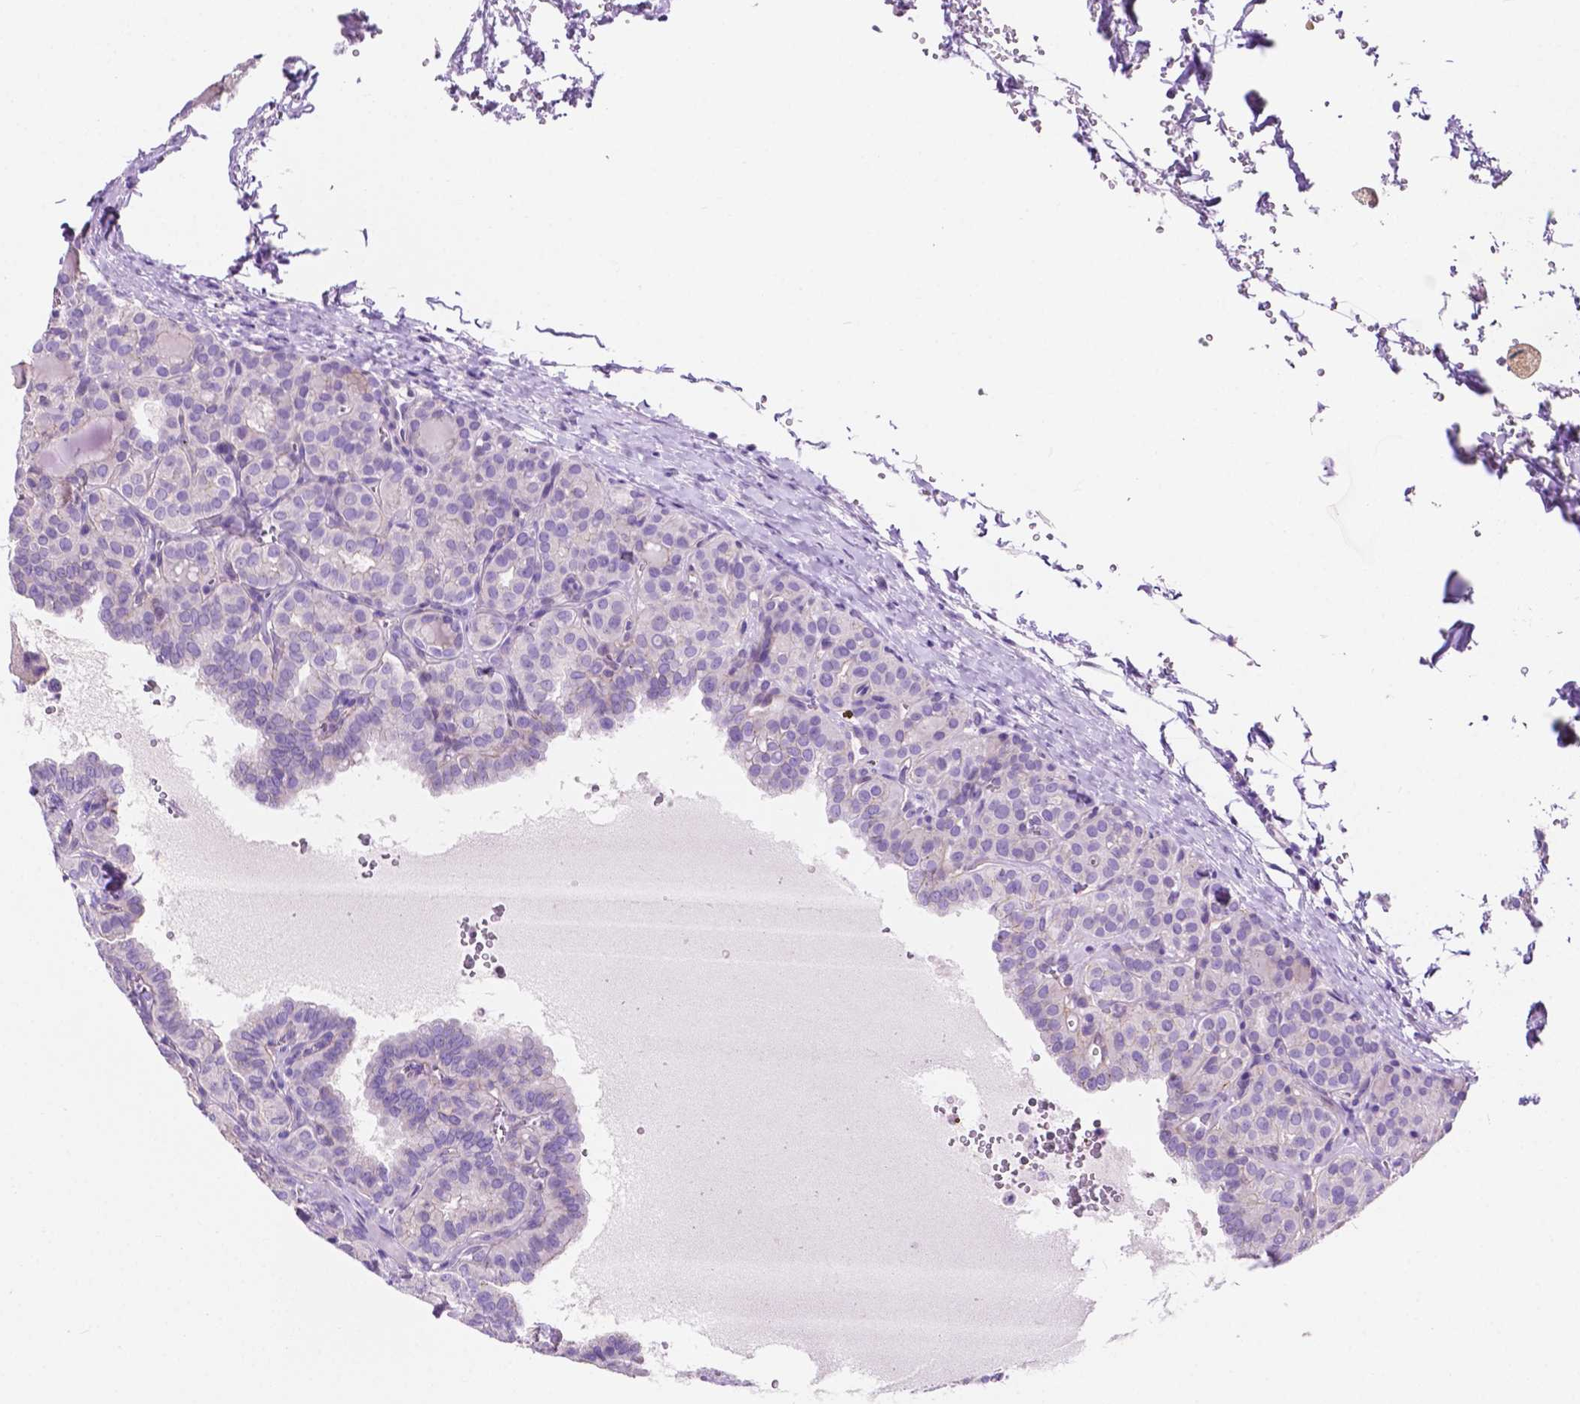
{"staining": {"intensity": "negative", "quantity": "none", "location": "none"}, "tissue": "thyroid cancer", "cell_type": "Tumor cells", "image_type": "cancer", "snomed": [{"axis": "morphology", "description": "Papillary adenocarcinoma, NOS"}, {"axis": "topography", "description": "Thyroid gland"}], "caption": "Tumor cells show no significant expression in thyroid cancer.", "gene": "IGFN1", "patient": {"sex": "female", "age": 41}}